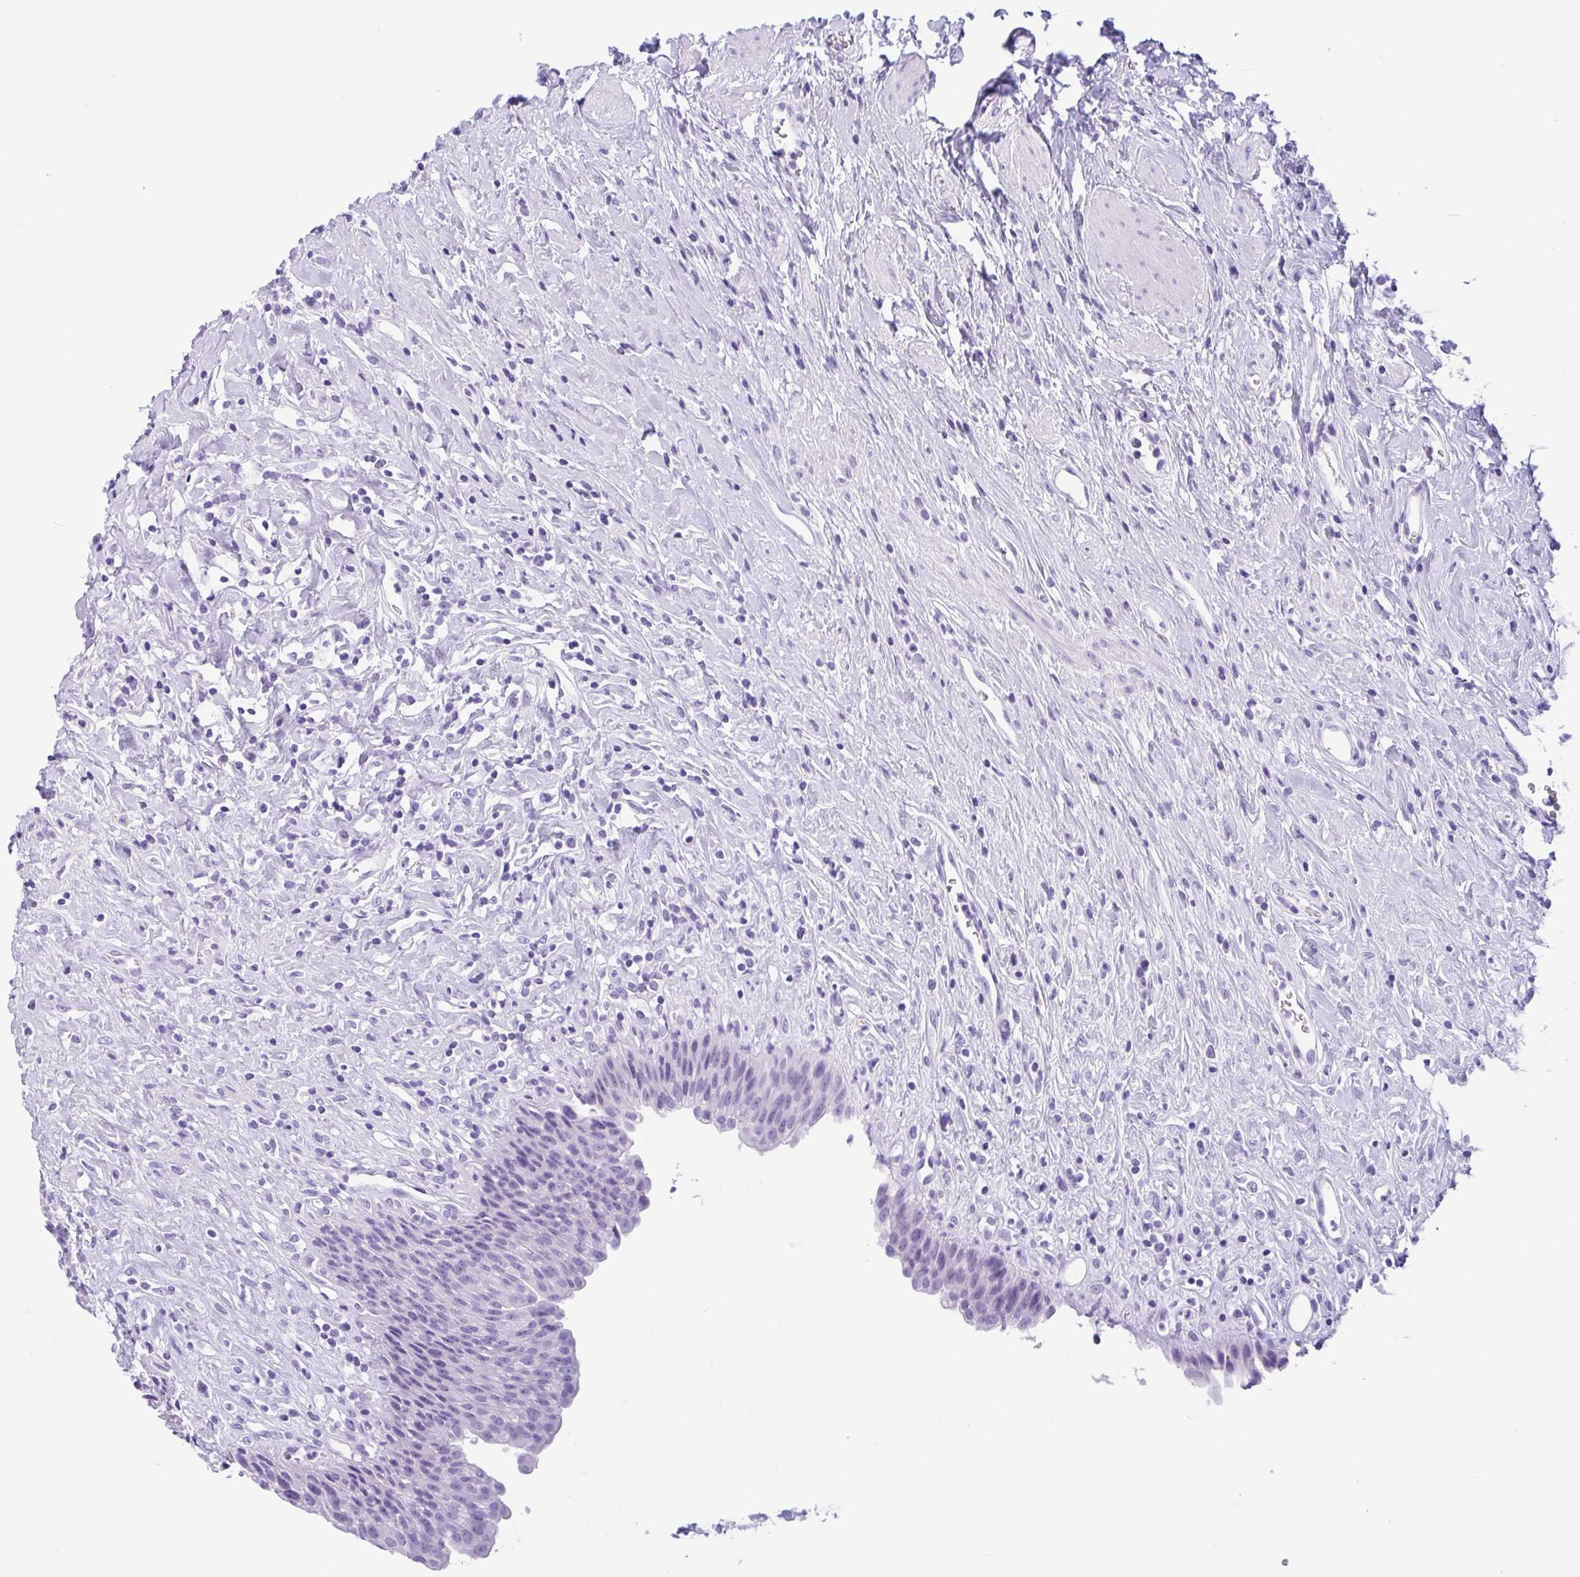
{"staining": {"intensity": "negative", "quantity": "none", "location": "none"}, "tissue": "urinary bladder", "cell_type": "Urothelial cells", "image_type": "normal", "snomed": [{"axis": "morphology", "description": "Normal tissue, NOS"}, {"axis": "topography", "description": "Urinary bladder"}], "caption": "IHC of normal human urinary bladder demonstrates no positivity in urothelial cells. The staining was performed using DAB to visualize the protein expression in brown, while the nuclei were stained in blue with hematoxylin (Magnification: 20x).", "gene": "ENSG00000274792", "patient": {"sex": "female", "age": 56}}